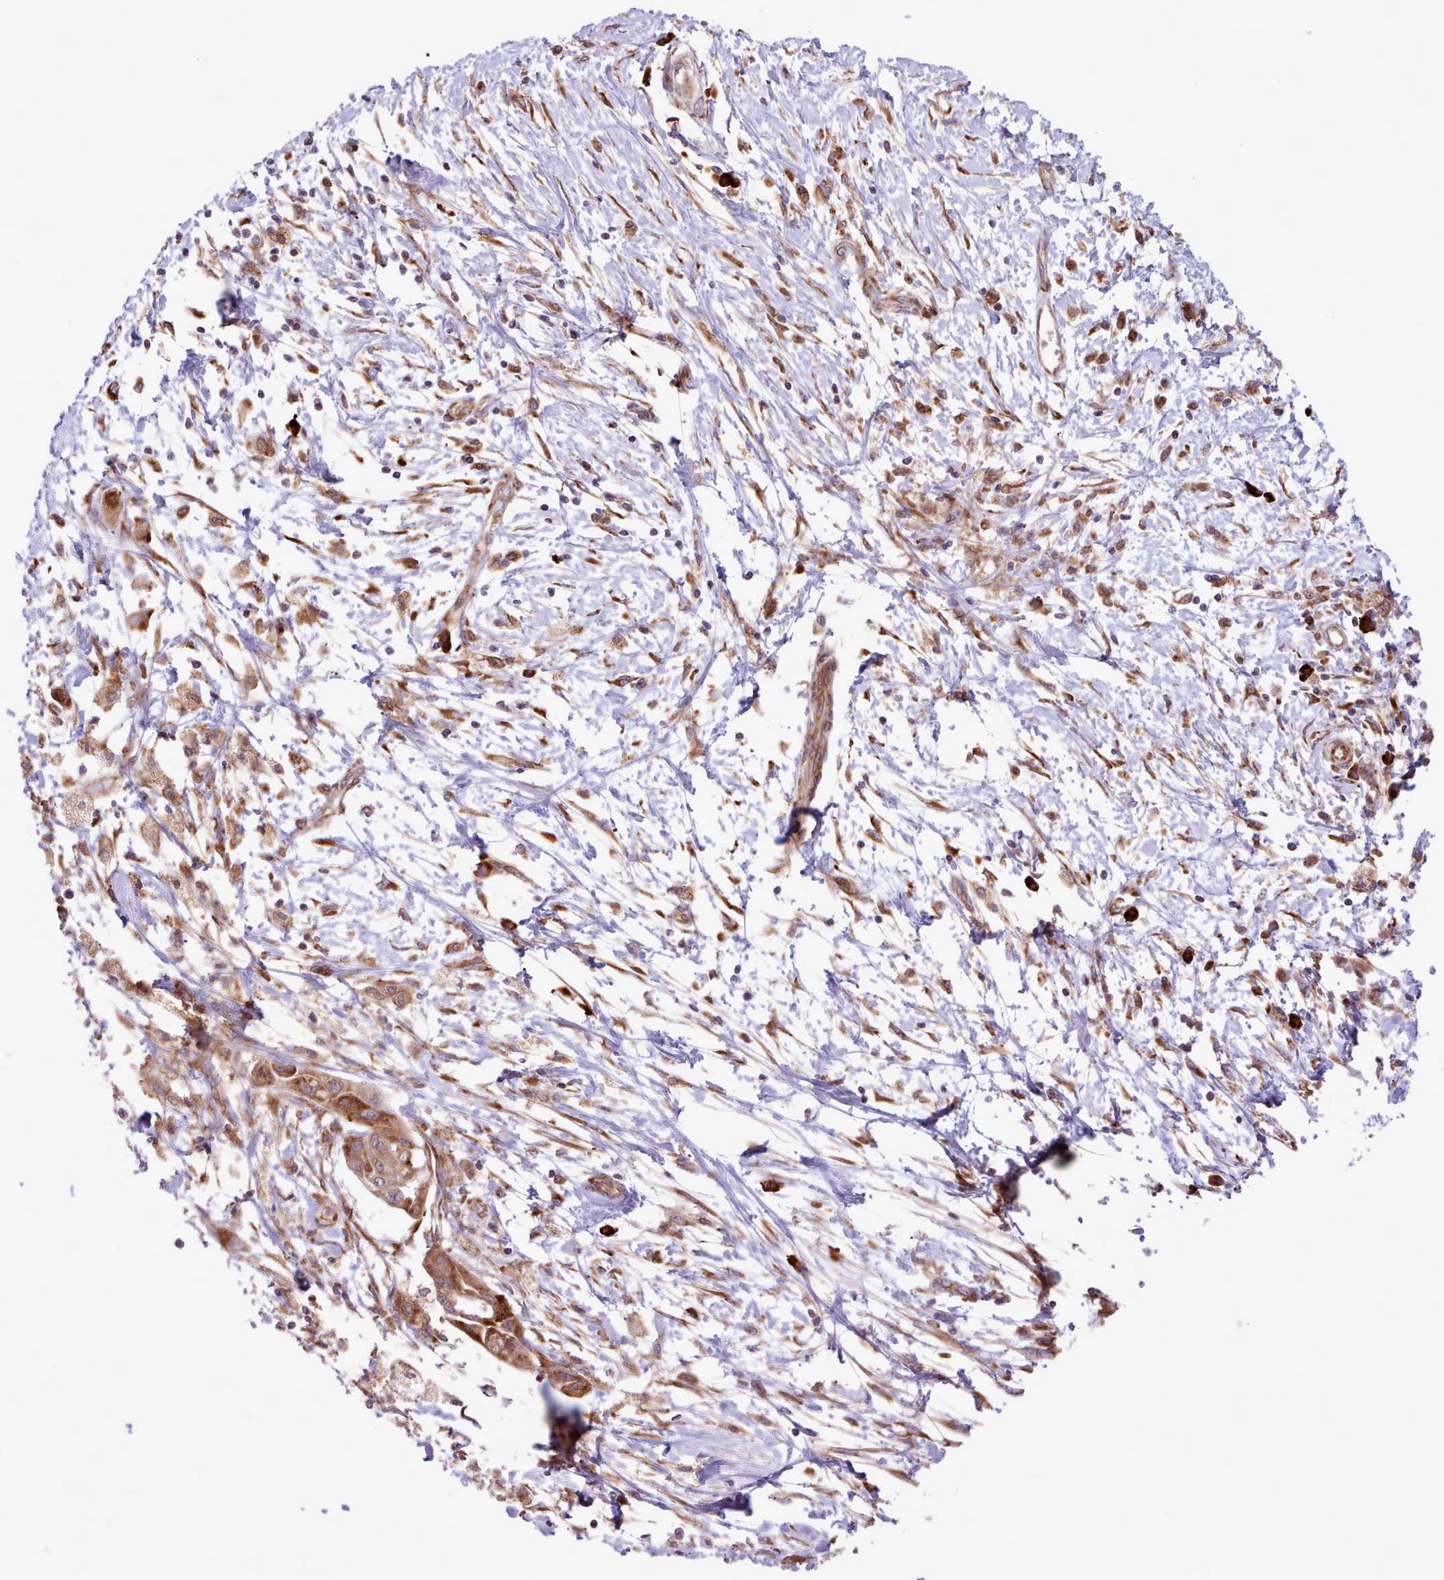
{"staining": {"intensity": "strong", "quantity": ">75%", "location": "cytoplasmic/membranous"}, "tissue": "pancreatic cancer", "cell_type": "Tumor cells", "image_type": "cancer", "snomed": [{"axis": "morphology", "description": "Adenocarcinoma, NOS"}, {"axis": "topography", "description": "Pancreas"}], "caption": "Human pancreatic cancer (adenocarcinoma) stained with a brown dye exhibits strong cytoplasmic/membranous positive staining in about >75% of tumor cells.", "gene": "TTLL3", "patient": {"sex": "male", "age": 68}}